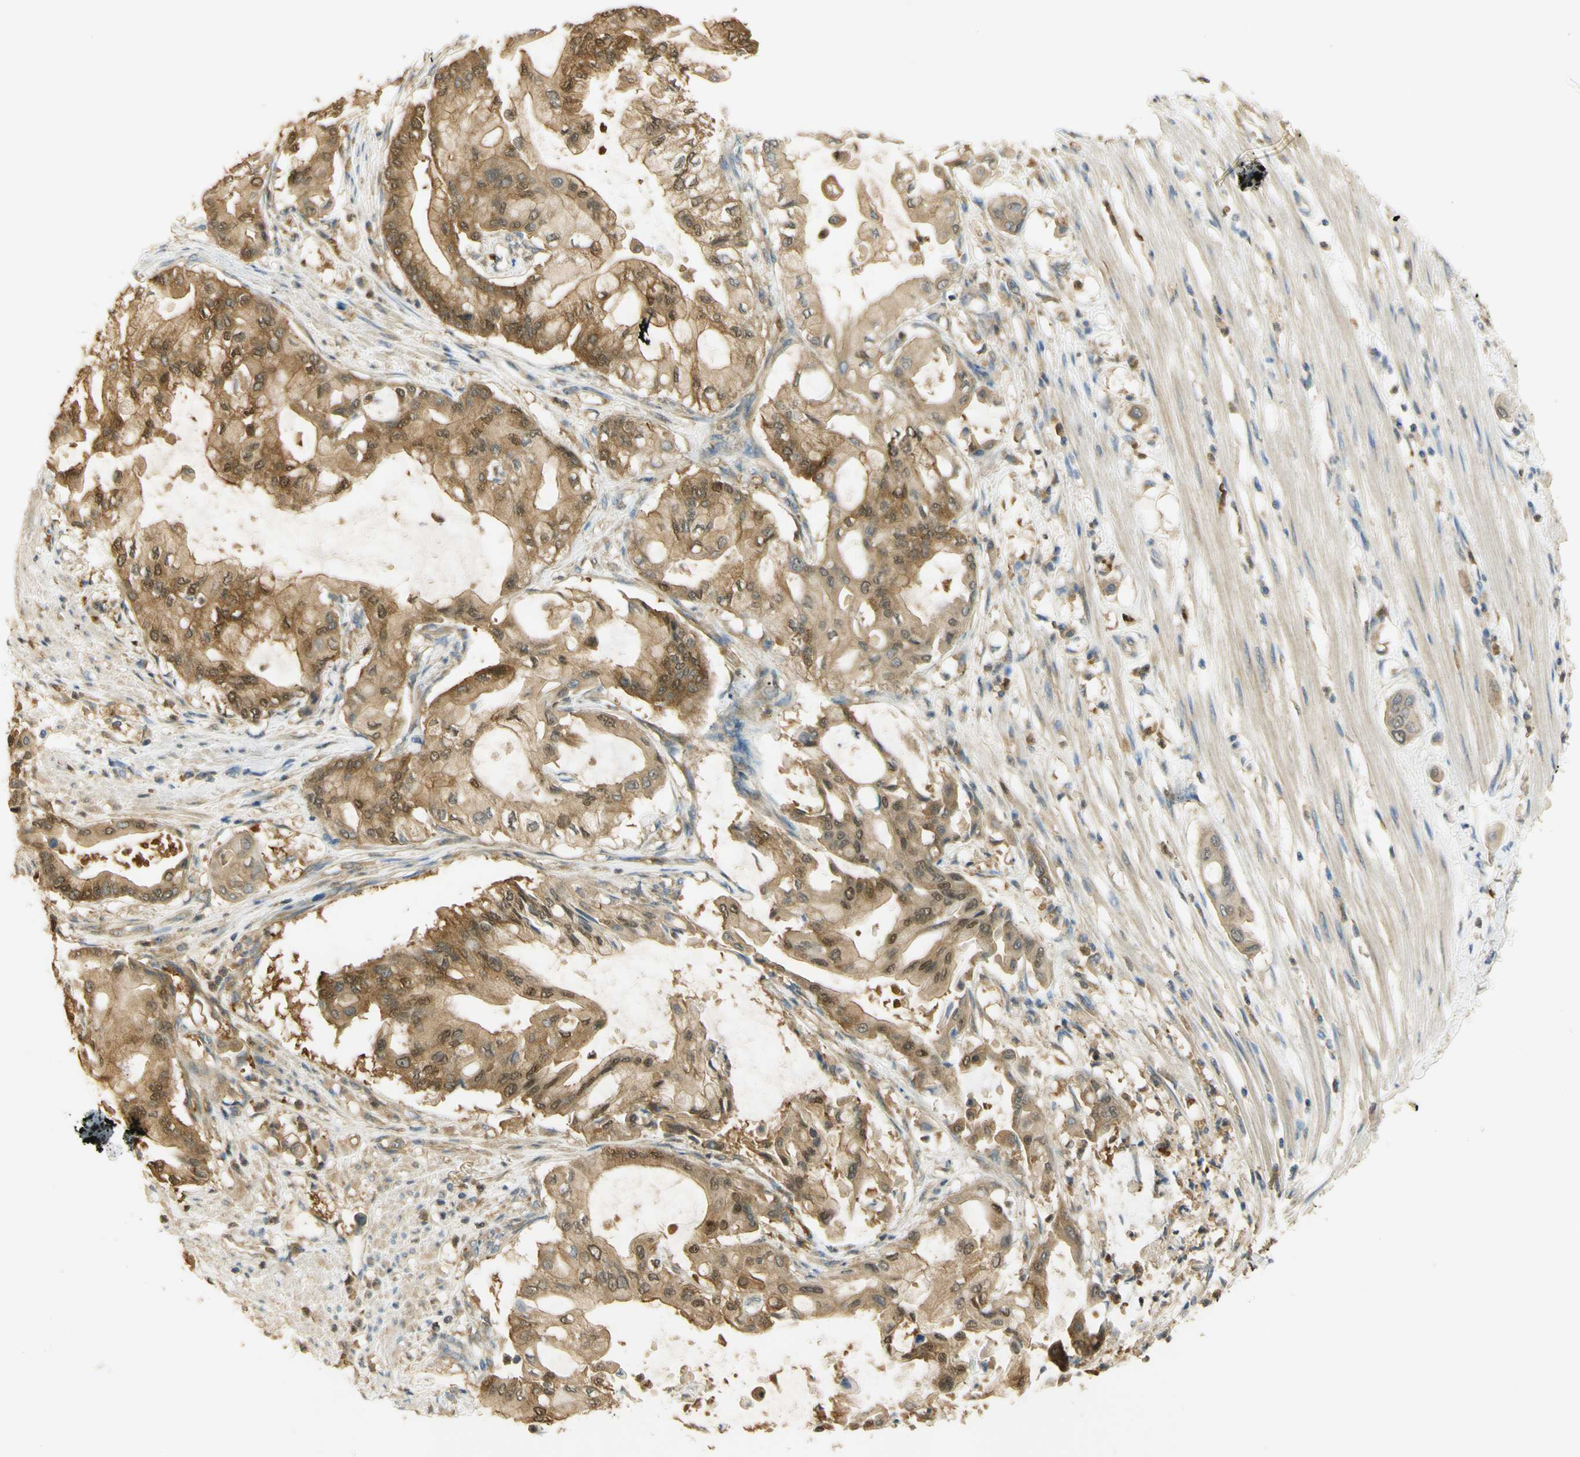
{"staining": {"intensity": "moderate", "quantity": ">75%", "location": "cytoplasmic/membranous,nuclear"}, "tissue": "pancreatic cancer", "cell_type": "Tumor cells", "image_type": "cancer", "snomed": [{"axis": "morphology", "description": "Adenocarcinoma, NOS"}, {"axis": "morphology", "description": "Adenocarcinoma, metastatic, NOS"}, {"axis": "topography", "description": "Lymph node"}, {"axis": "topography", "description": "Pancreas"}, {"axis": "topography", "description": "Duodenum"}], "caption": "Pancreatic cancer (metastatic adenocarcinoma) tissue displays moderate cytoplasmic/membranous and nuclear staining in about >75% of tumor cells", "gene": "PAK1", "patient": {"sex": "female", "age": 64}}